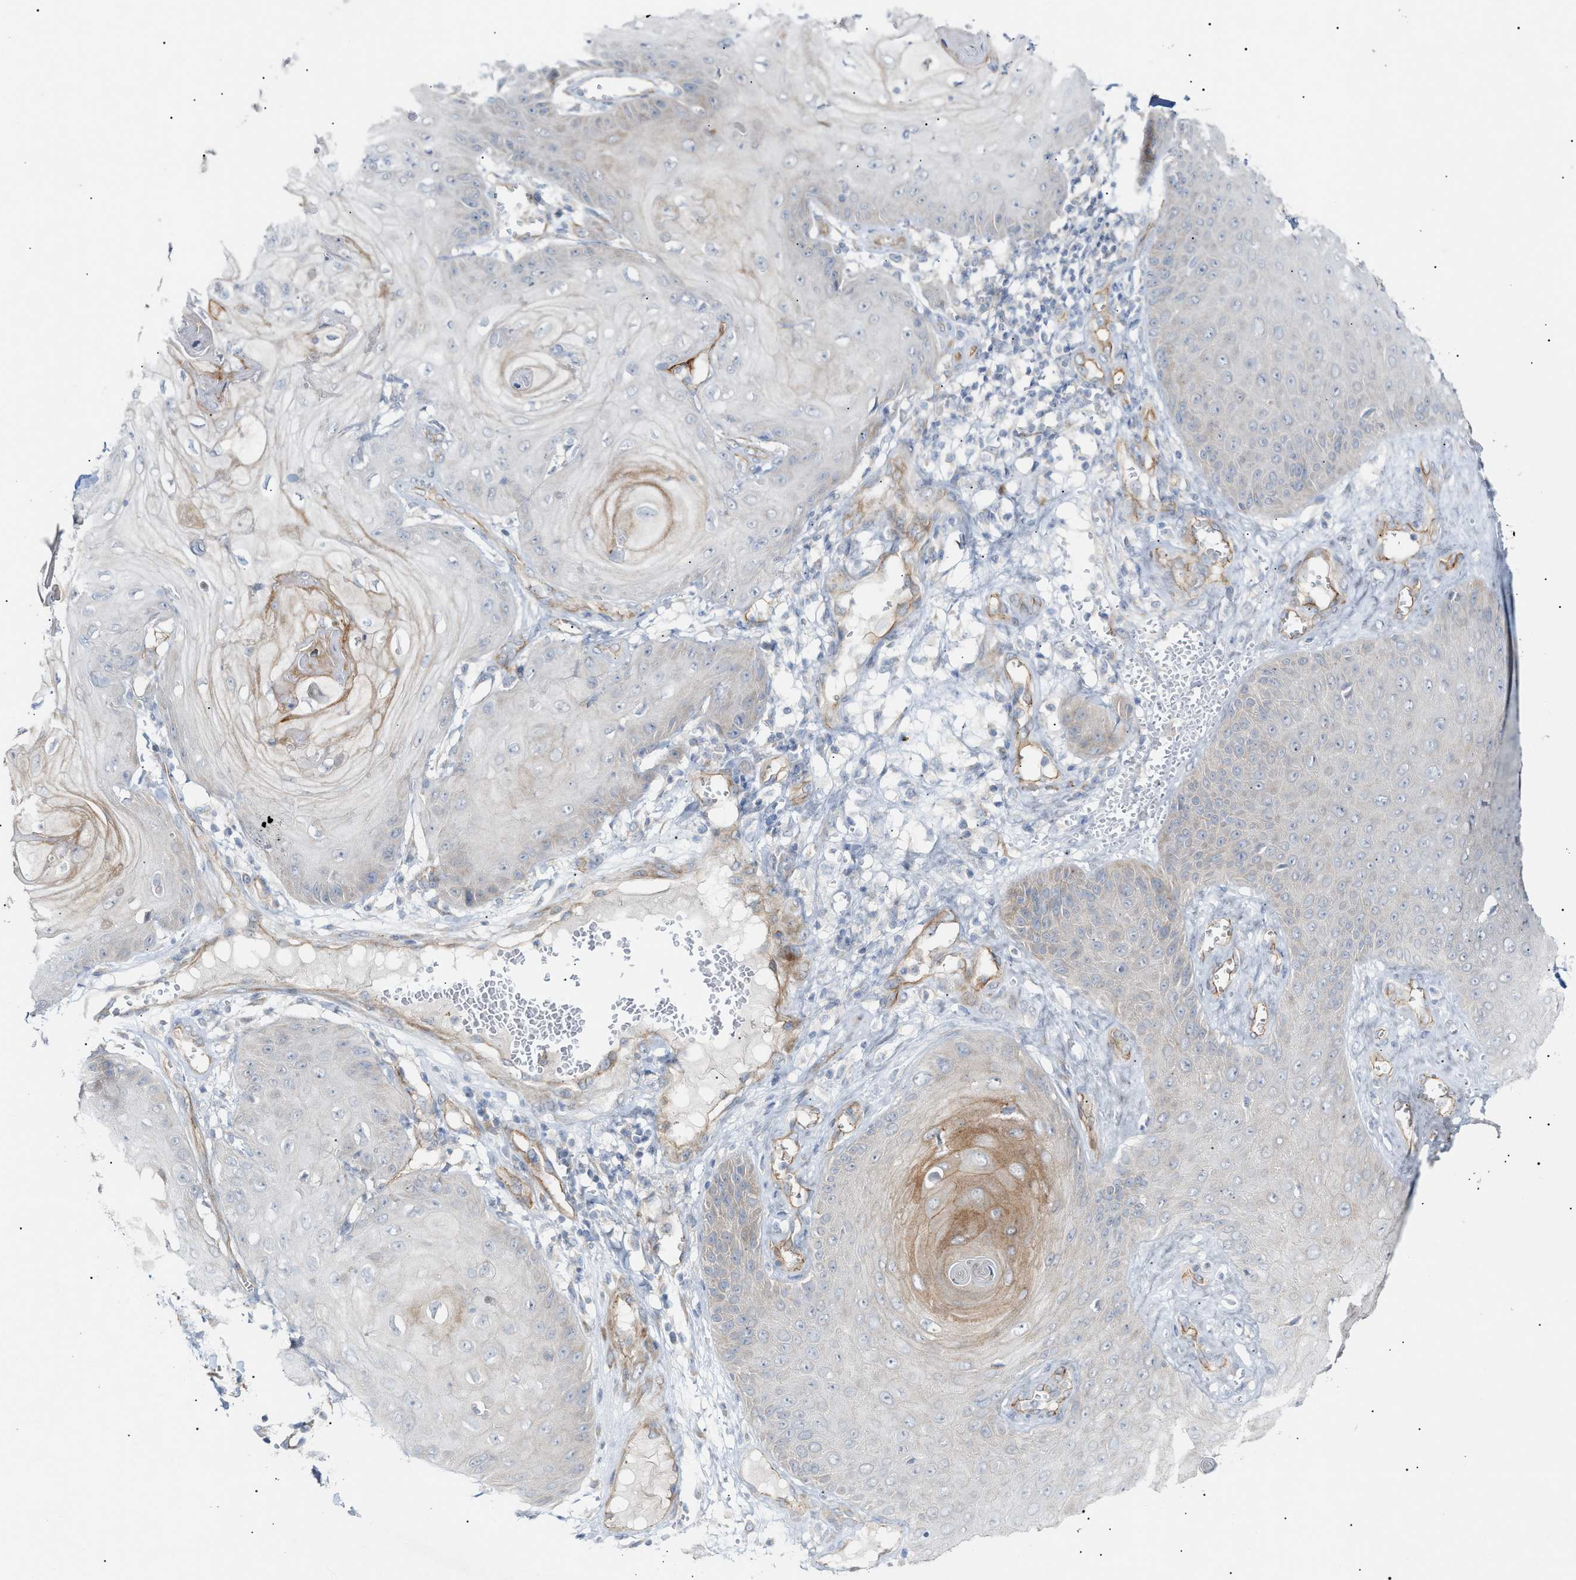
{"staining": {"intensity": "moderate", "quantity": "<25%", "location": "cytoplasmic/membranous"}, "tissue": "skin cancer", "cell_type": "Tumor cells", "image_type": "cancer", "snomed": [{"axis": "morphology", "description": "Squamous cell carcinoma, NOS"}, {"axis": "topography", "description": "Skin"}], "caption": "A photomicrograph of skin squamous cell carcinoma stained for a protein shows moderate cytoplasmic/membranous brown staining in tumor cells. Using DAB (3,3'-diaminobenzidine) (brown) and hematoxylin (blue) stains, captured at high magnification using brightfield microscopy.", "gene": "ZFHX2", "patient": {"sex": "male", "age": 74}}